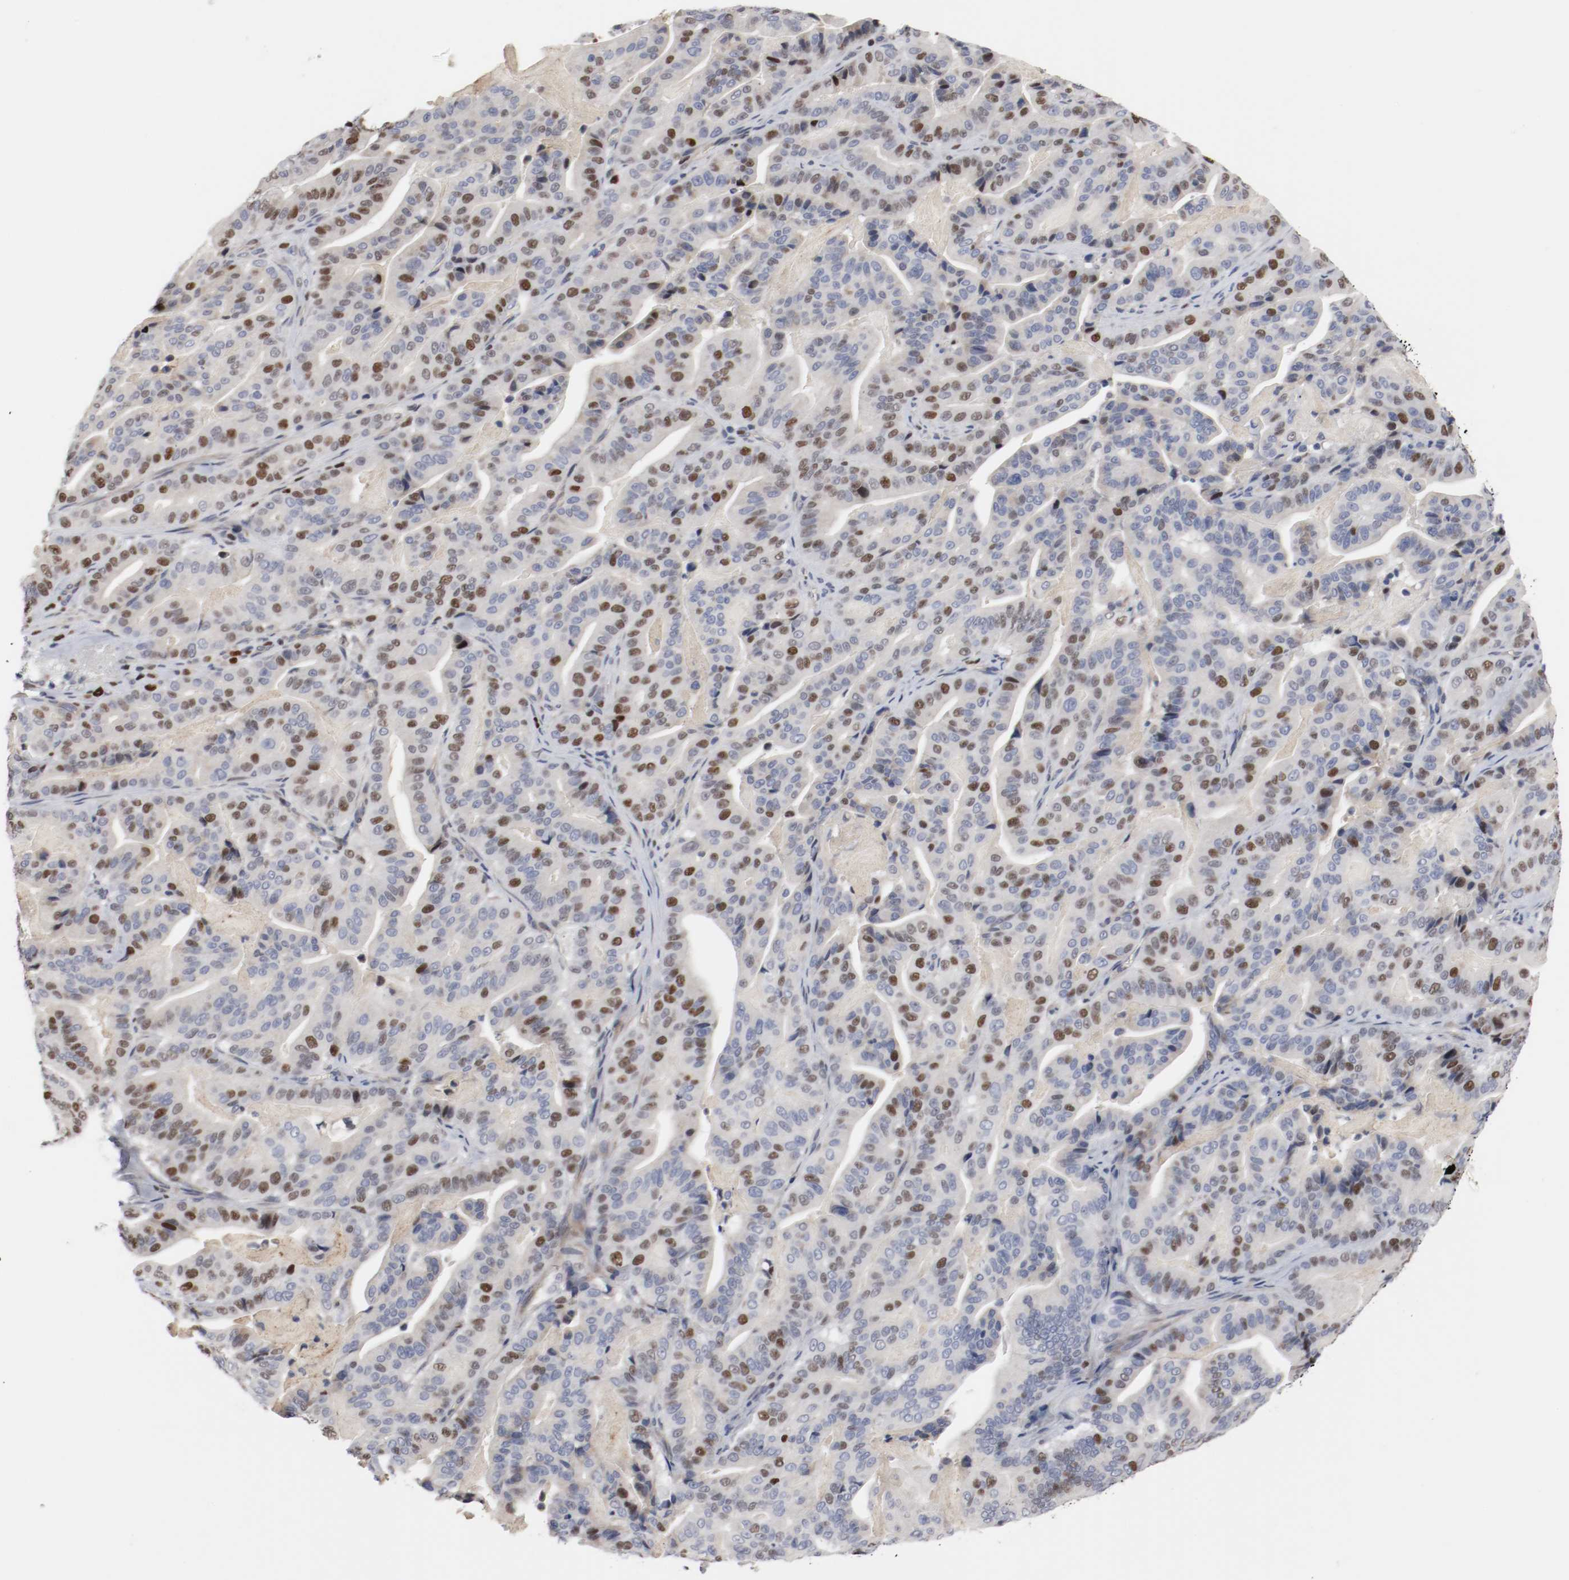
{"staining": {"intensity": "moderate", "quantity": "25%-75%", "location": "nuclear"}, "tissue": "pancreatic cancer", "cell_type": "Tumor cells", "image_type": "cancer", "snomed": [{"axis": "morphology", "description": "Adenocarcinoma, NOS"}, {"axis": "topography", "description": "Pancreas"}], "caption": "This image displays immunohistochemistry (IHC) staining of pancreatic cancer, with medium moderate nuclear expression in approximately 25%-75% of tumor cells.", "gene": "MCM6", "patient": {"sex": "male", "age": 63}}